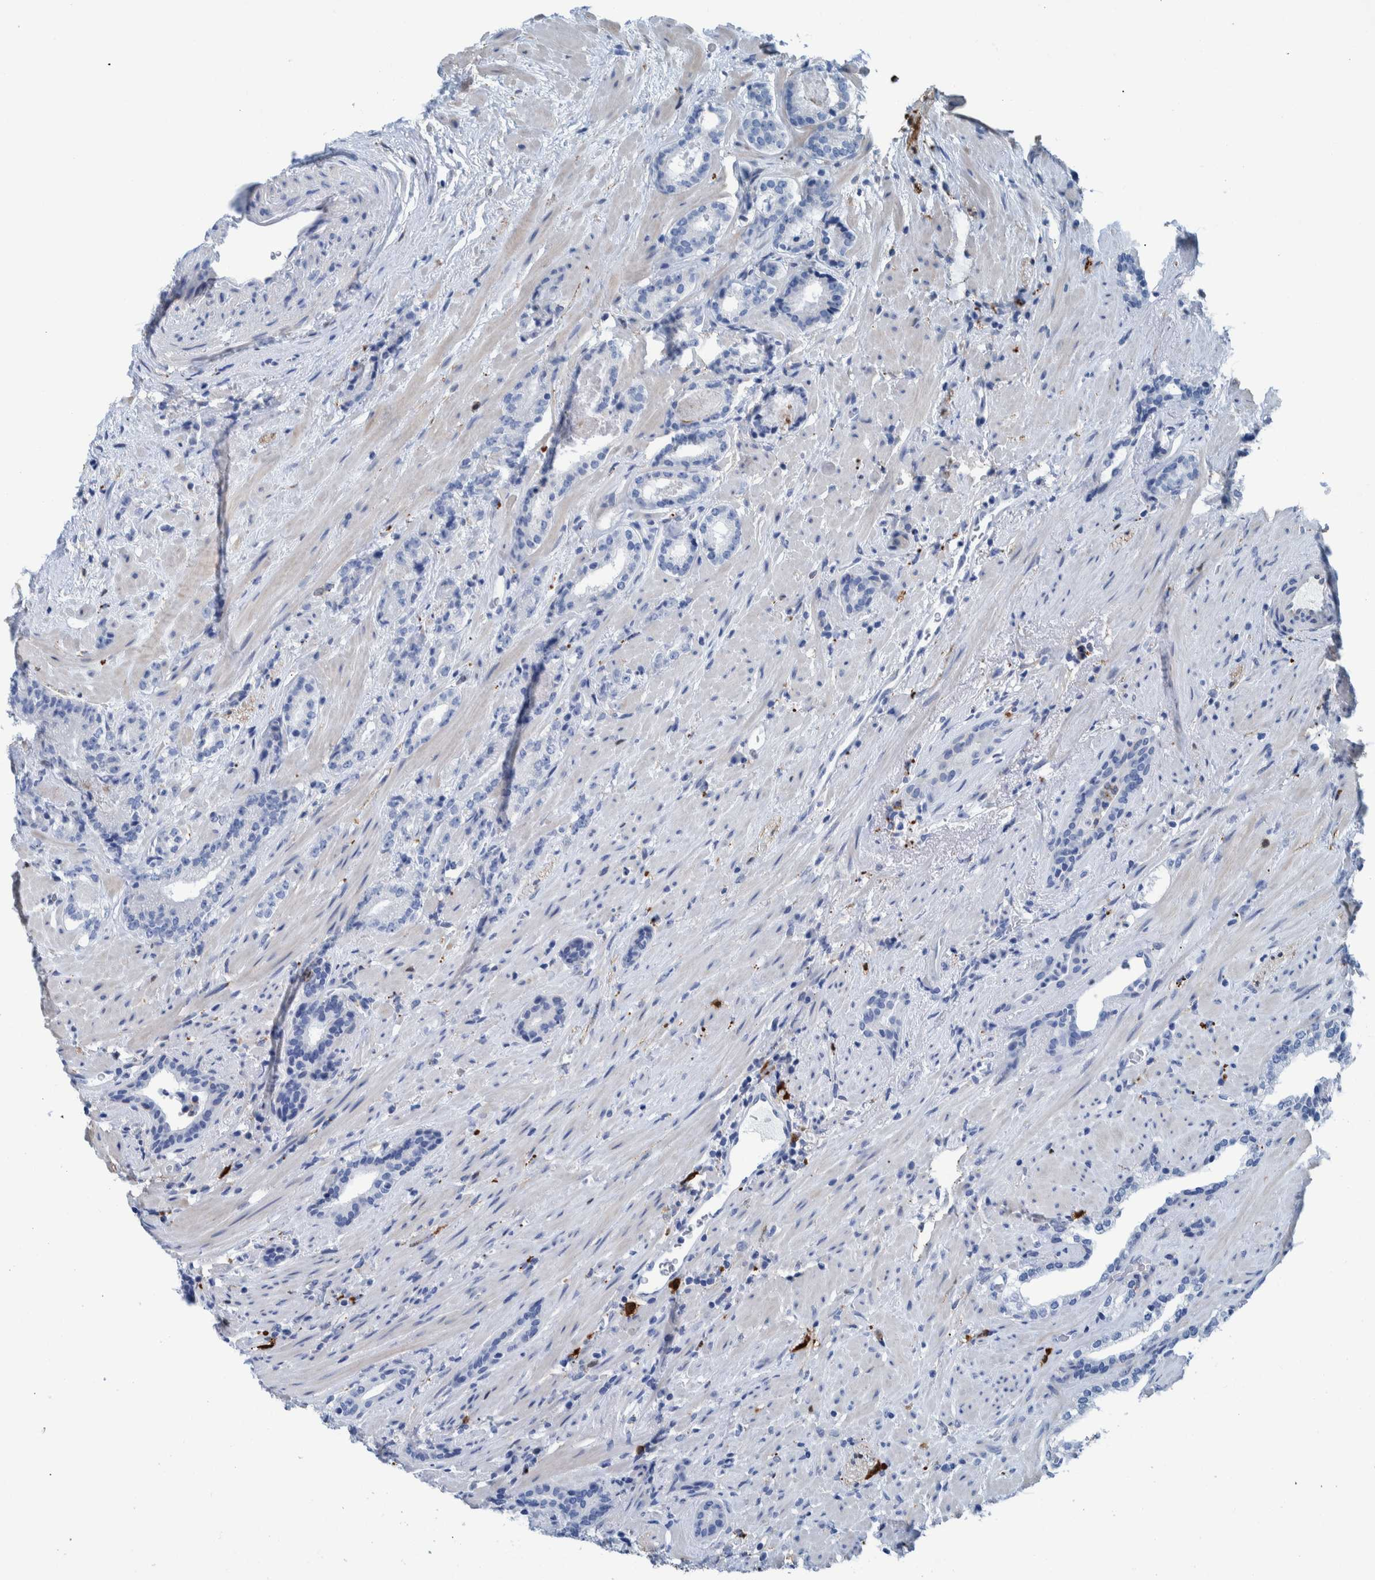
{"staining": {"intensity": "negative", "quantity": "none", "location": "none"}, "tissue": "prostate cancer", "cell_type": "Tumor cells", "image_type": "cancer", "snomed": [{"axis": "morphology", "description": "Adenocarcinoma, High grade"}, {"axis": "topography", "description": "Prostate"}], "caption": "Micrograph shows no protein staining in tumor cells of adenocarcinoma (high-grade) (prostate) tissue.", "gene": "IDO1", "patient": {"sex": "male", "age": 71}}